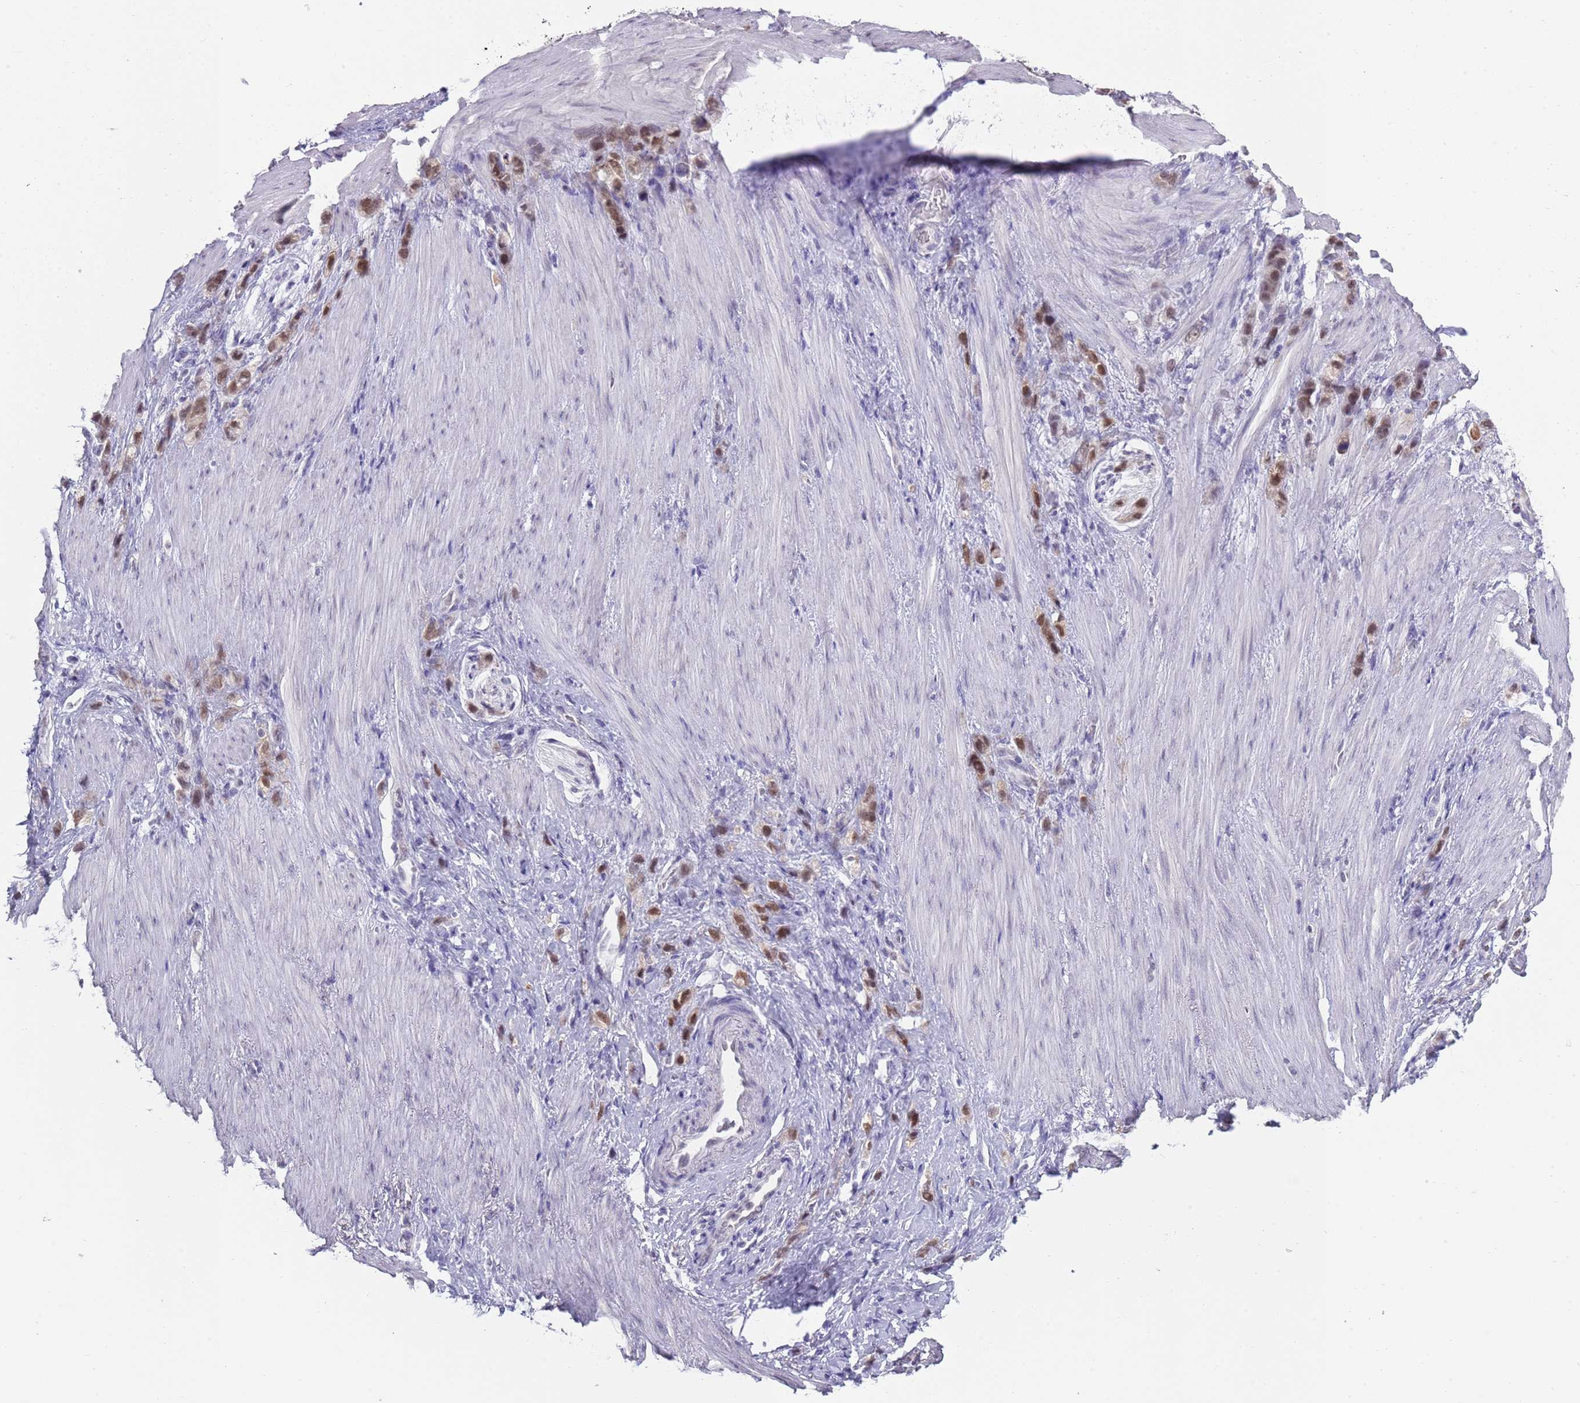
{"staining": {"intensity": "moderate", "quantity": ">75%", "location": "nuclear"}, "tissue": "stomach cancer", "cell_type": "Tumor cells", "image_type": "cancer", "snomed": [{"axis": "morphology", "description": "Adenocarcinoma, NOS"}, {"axis": "topography", "description": "Stomach"}], "caption": "Stomach cancer was stained to show a protein in brown. There is medium levels of moderate nuclear staining in approximately >75% of tumor cells.", "gene": "SEPHS2", "patient": {"sex": "female", "age": 65}}